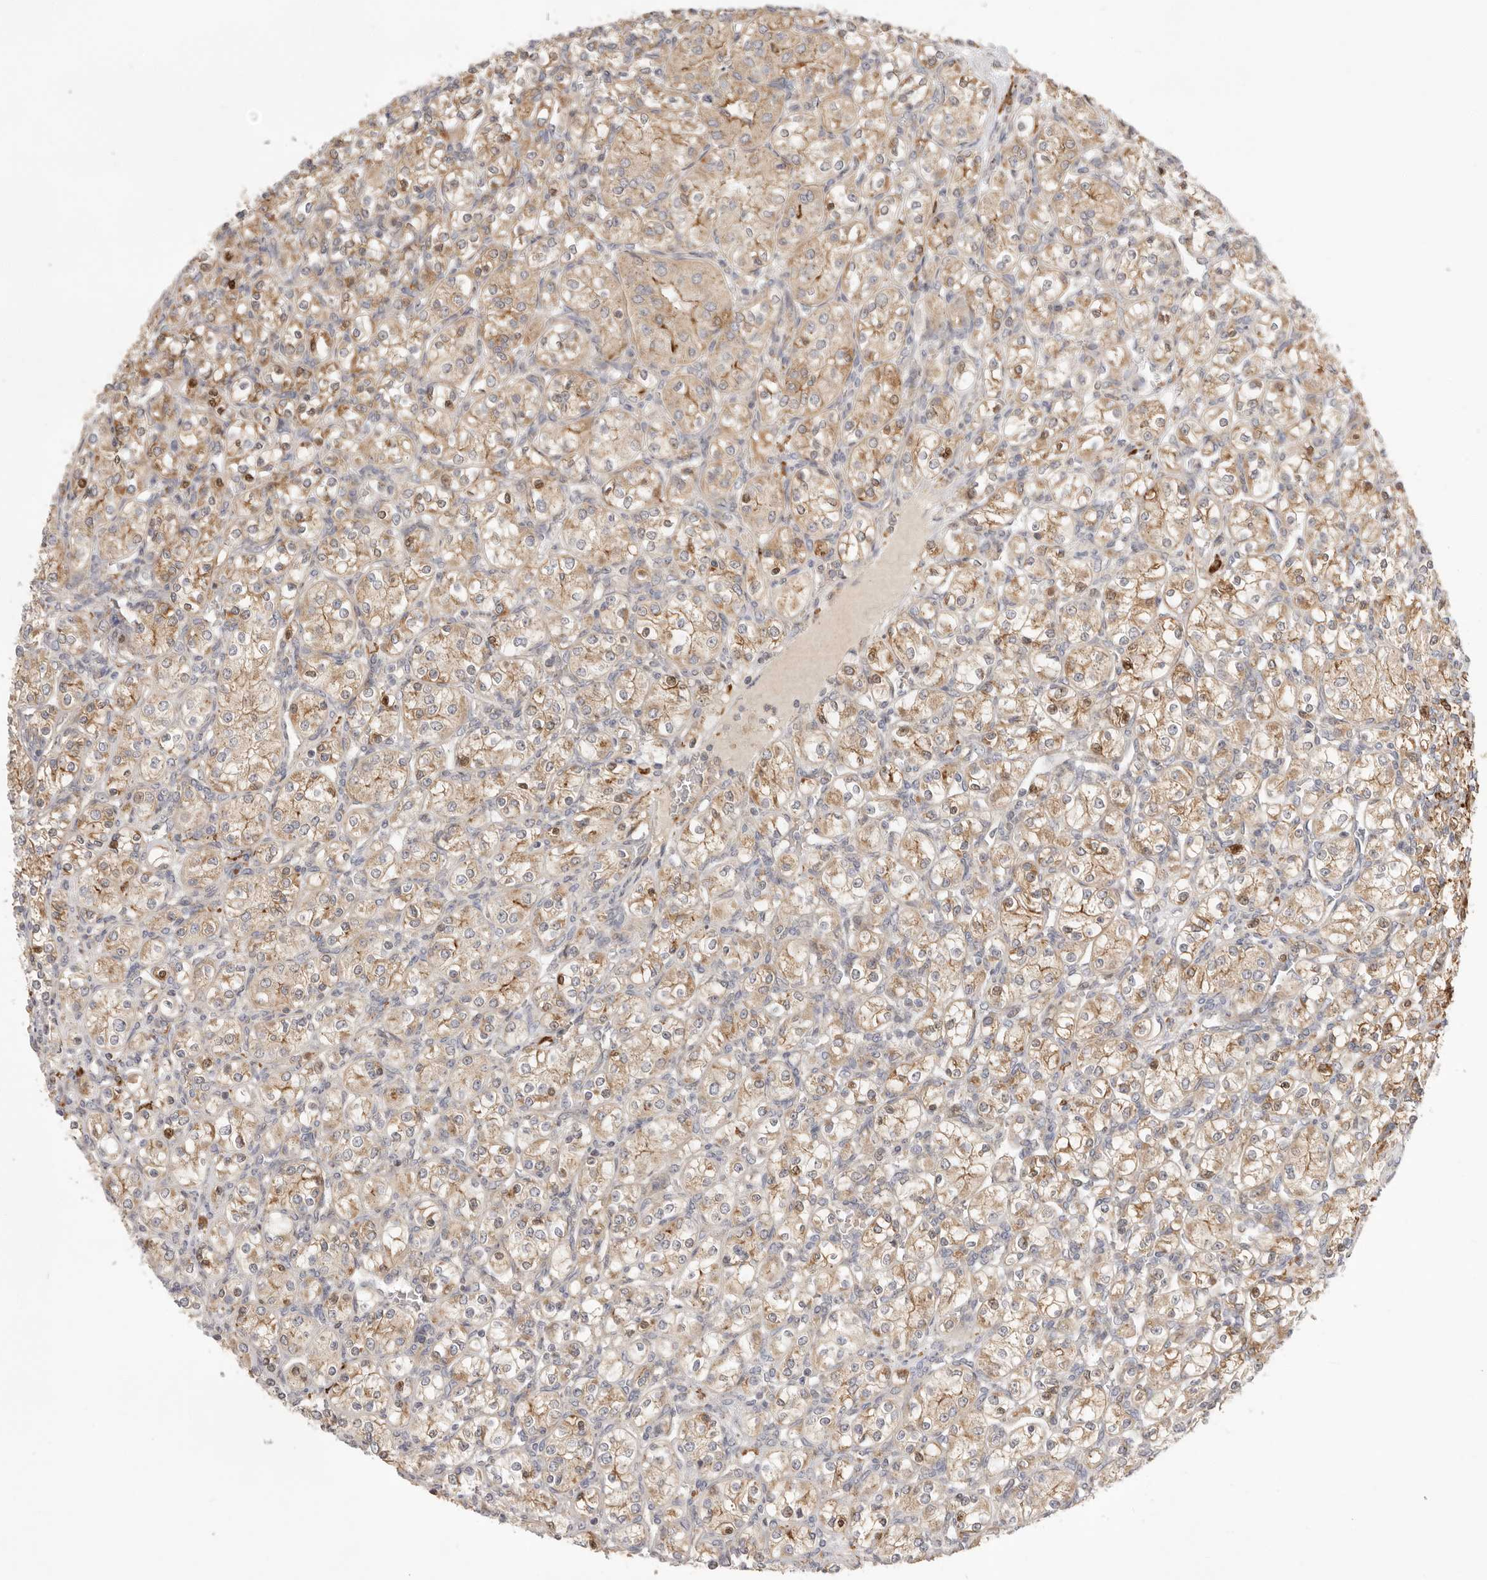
{"staining": {"intensity": "moderate", "quantity": ">75%", "location": "cytoplasmic/membranous"}, "tissue": "renal cancer", "cell_type": "Tumor cells", "image_type": "cancer", "snomed": [{"axis": "morphology", "description": "Adenocarcinoma, NOS"}, {"axis": "topography", "description": "Kidney"}], "caption": "Immunohistochemistry (IHC) micrograph of neoplastic tissue: human adenocarcinoma (renal) stained using immunohistochemistry (IHC) shows medium levels of moderate protein expression localized specifically in the cytoplasmic/membranous of tumor cells, appearing as a cytoplasmic/membranous brown color.", "gene": "USH1C", "patient": {"sex": "male", "age": 77}}